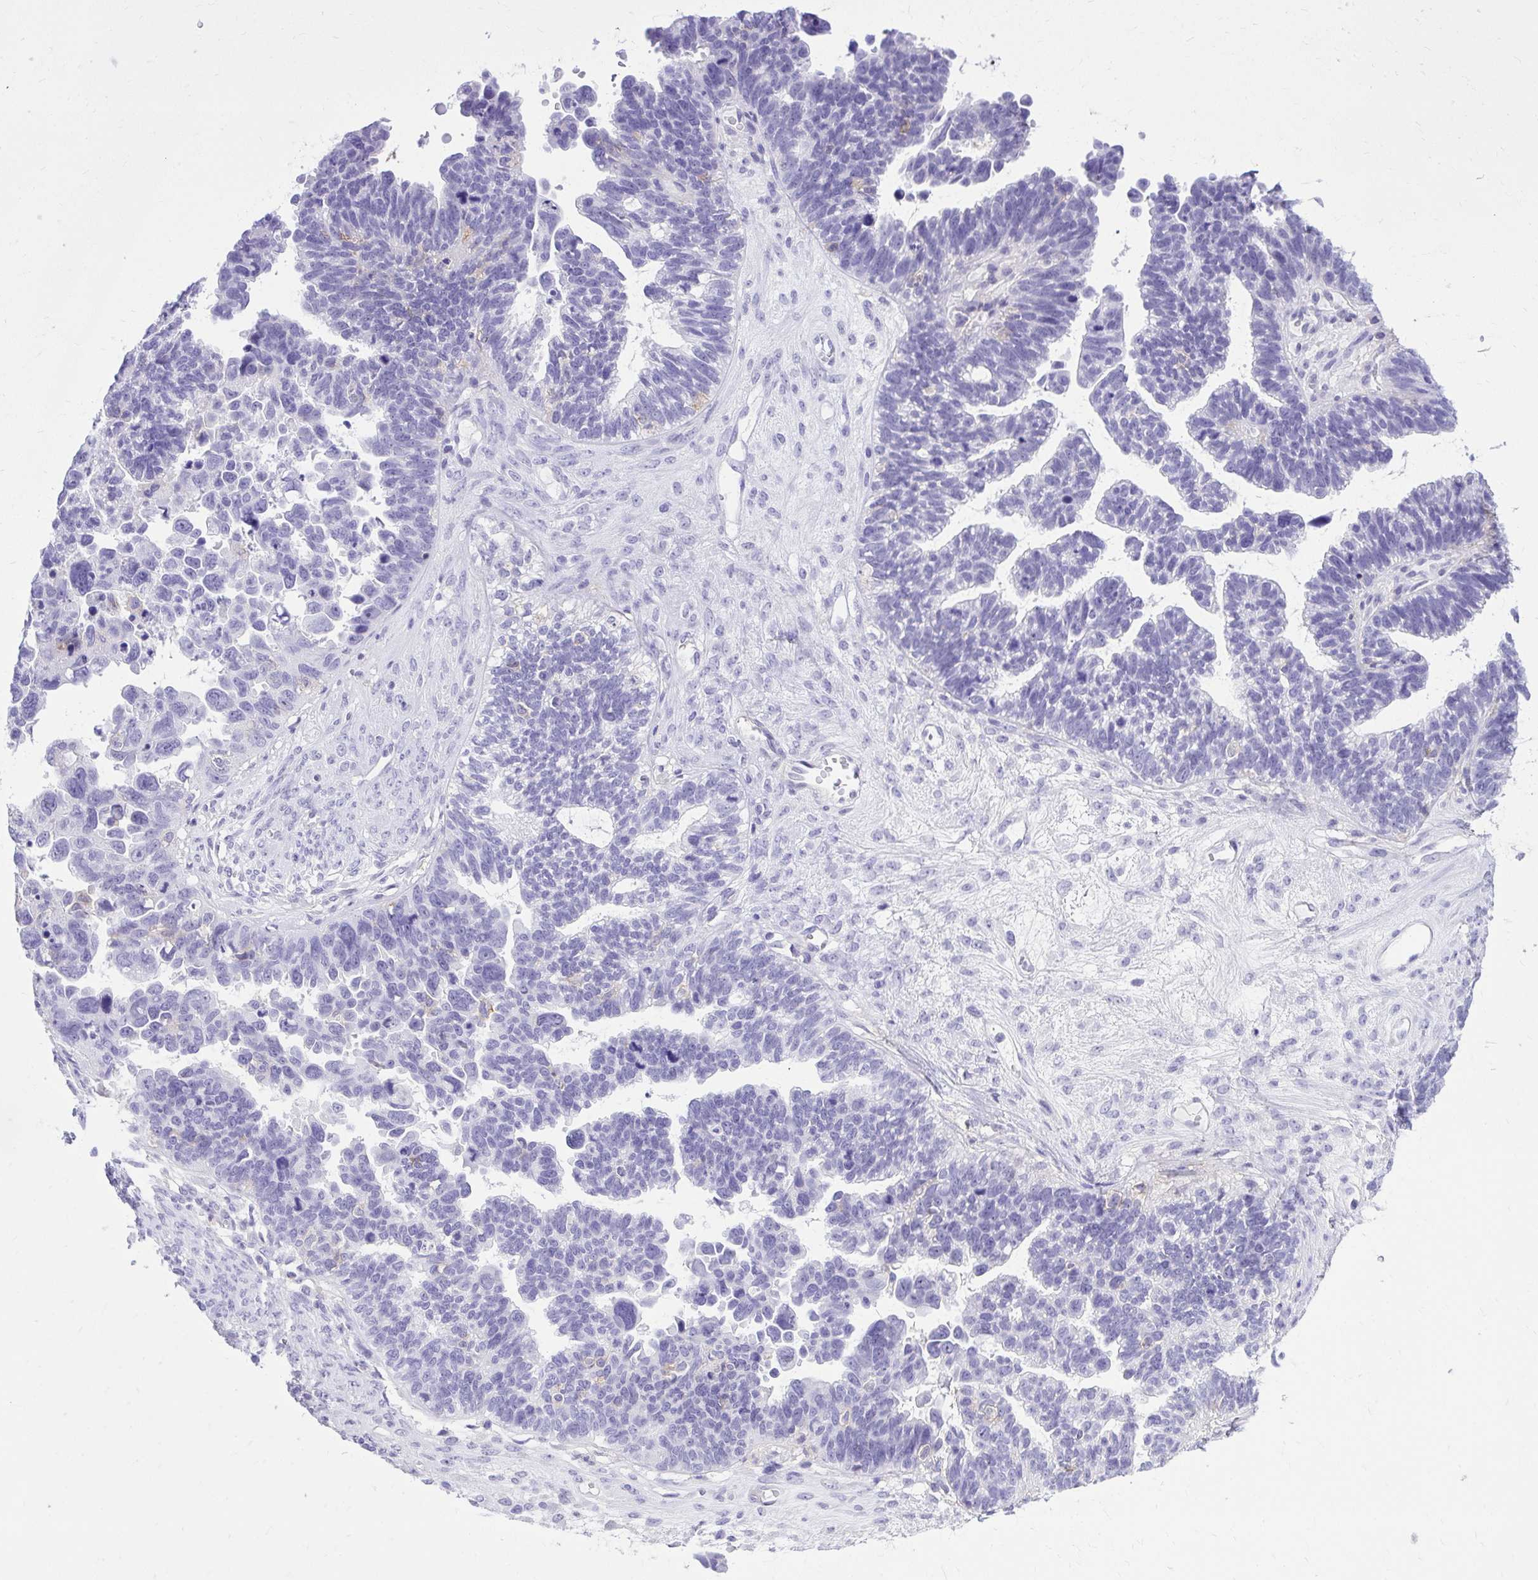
{"staining": {"intensity": "negative", "quantity": "none", "location": "none"}, "tissue": "ovarian cancer", "cell_type": "Tumor cells", "image_type": "cancer", "snomed": [{"axis": "morphology", "description": "Cystadenocarcinoma, serous, NOS"}, {"axis": "topography", "description": "Ovary"}], "caption": "An immunohistochemistry (IHC) image of ovarian cancer is shown. There is no staining in tumor cells of ovarian cancer.", "gene": "GPRIN3", "patient": {"sex": "female", "age": 60}}